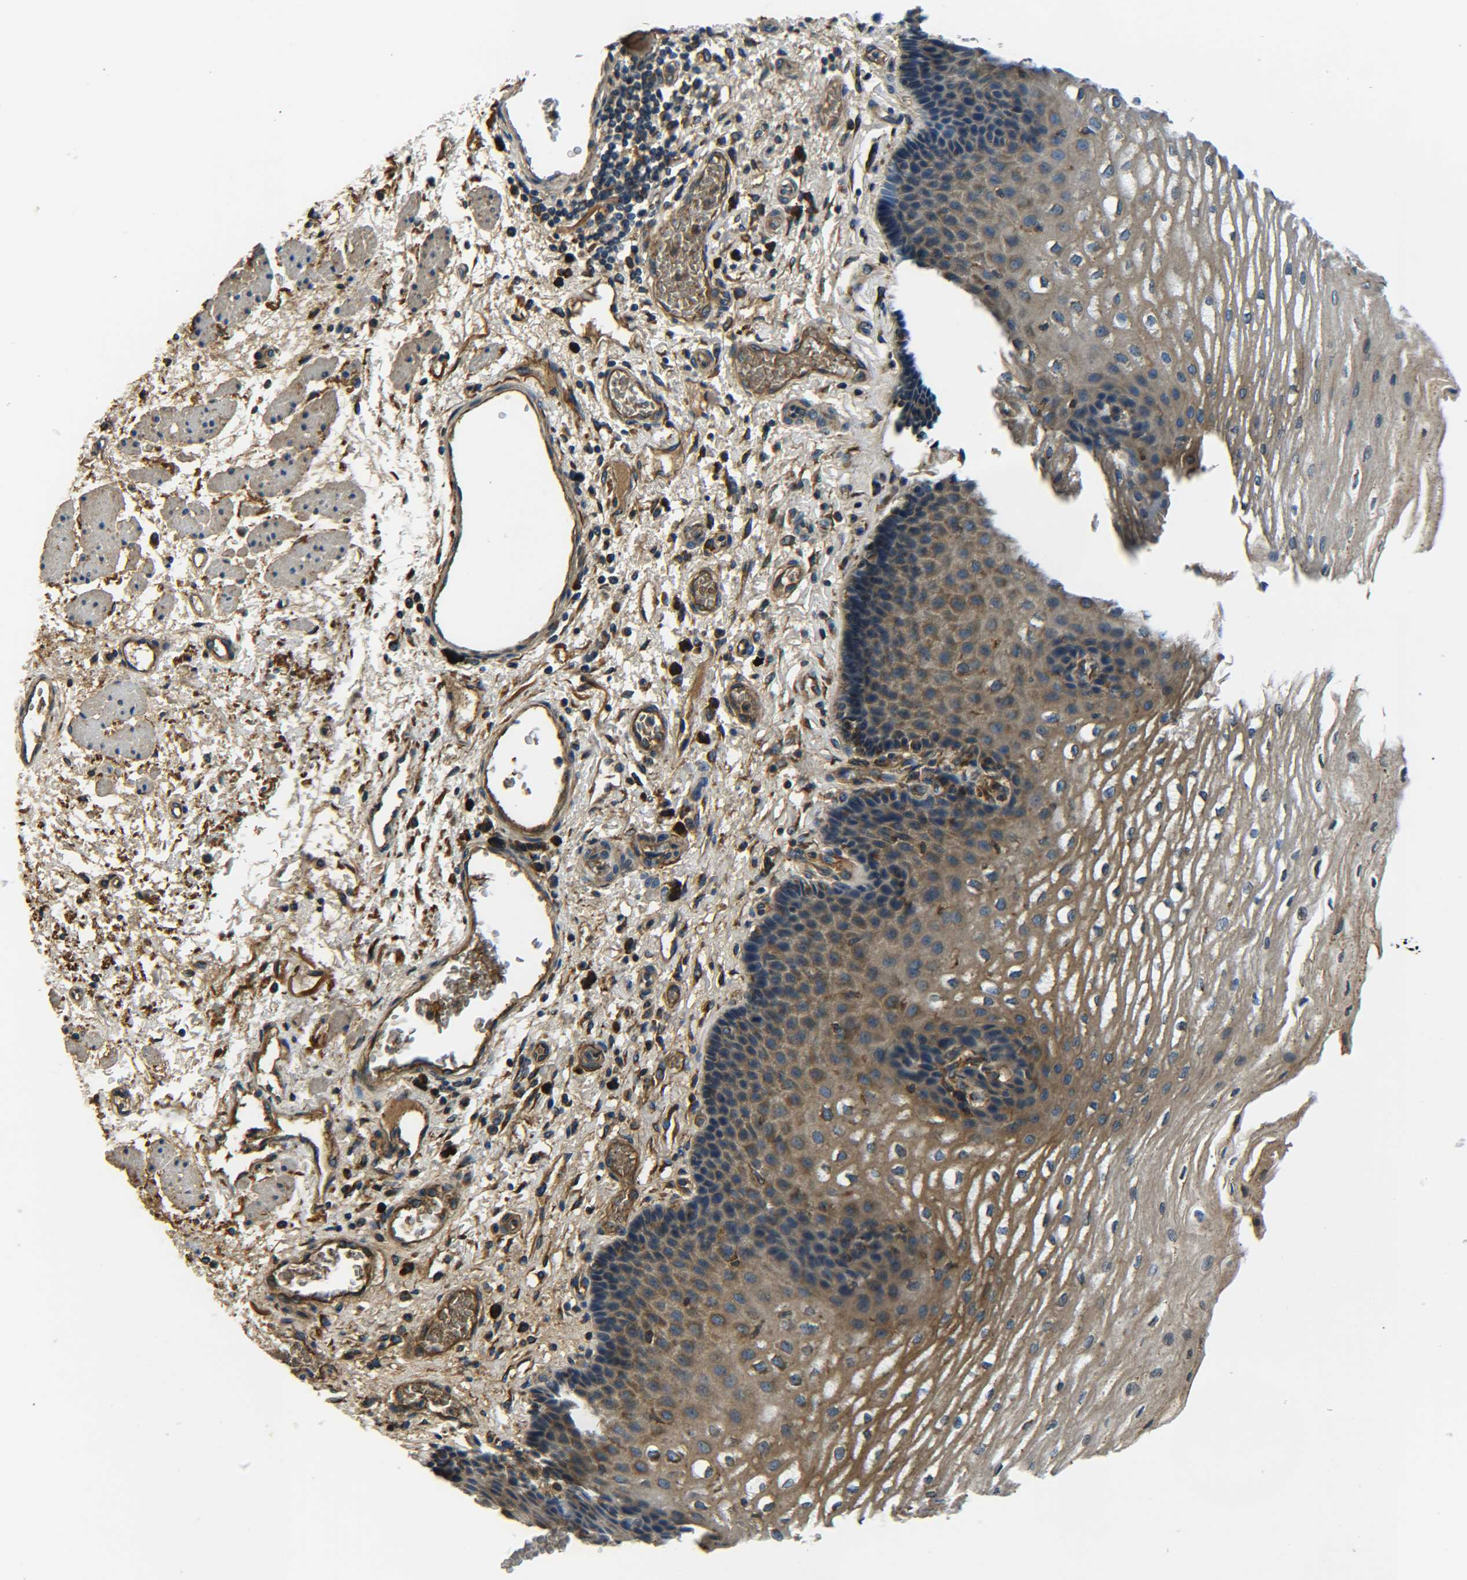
{"staining": {"intensity": "moderate", "quantity": ">75%", "location": "cytoplasmic/membranous"}, "tissue": "esophagus", "cell_type": "Squamous epithelial cells", "image_type": "normal", "snomed": [{"axis": "morphology", "description": "Normal tissue, NOS"}, {"axis": "topography", "description": "Esophagus"}], "caption": "Immunohistochemistry histopathology image of benign esophagus: human esophagus stained using immunohistochemistry (IHC) displays medium levels of moderate protein expression localized specifically in the cytoplasmic/membranous of squamous epithelial cells, appearing as a cytoplasmic/membranous brown color.", "gene": "PREB", "patient": {"sex": "male", "age": 54}}